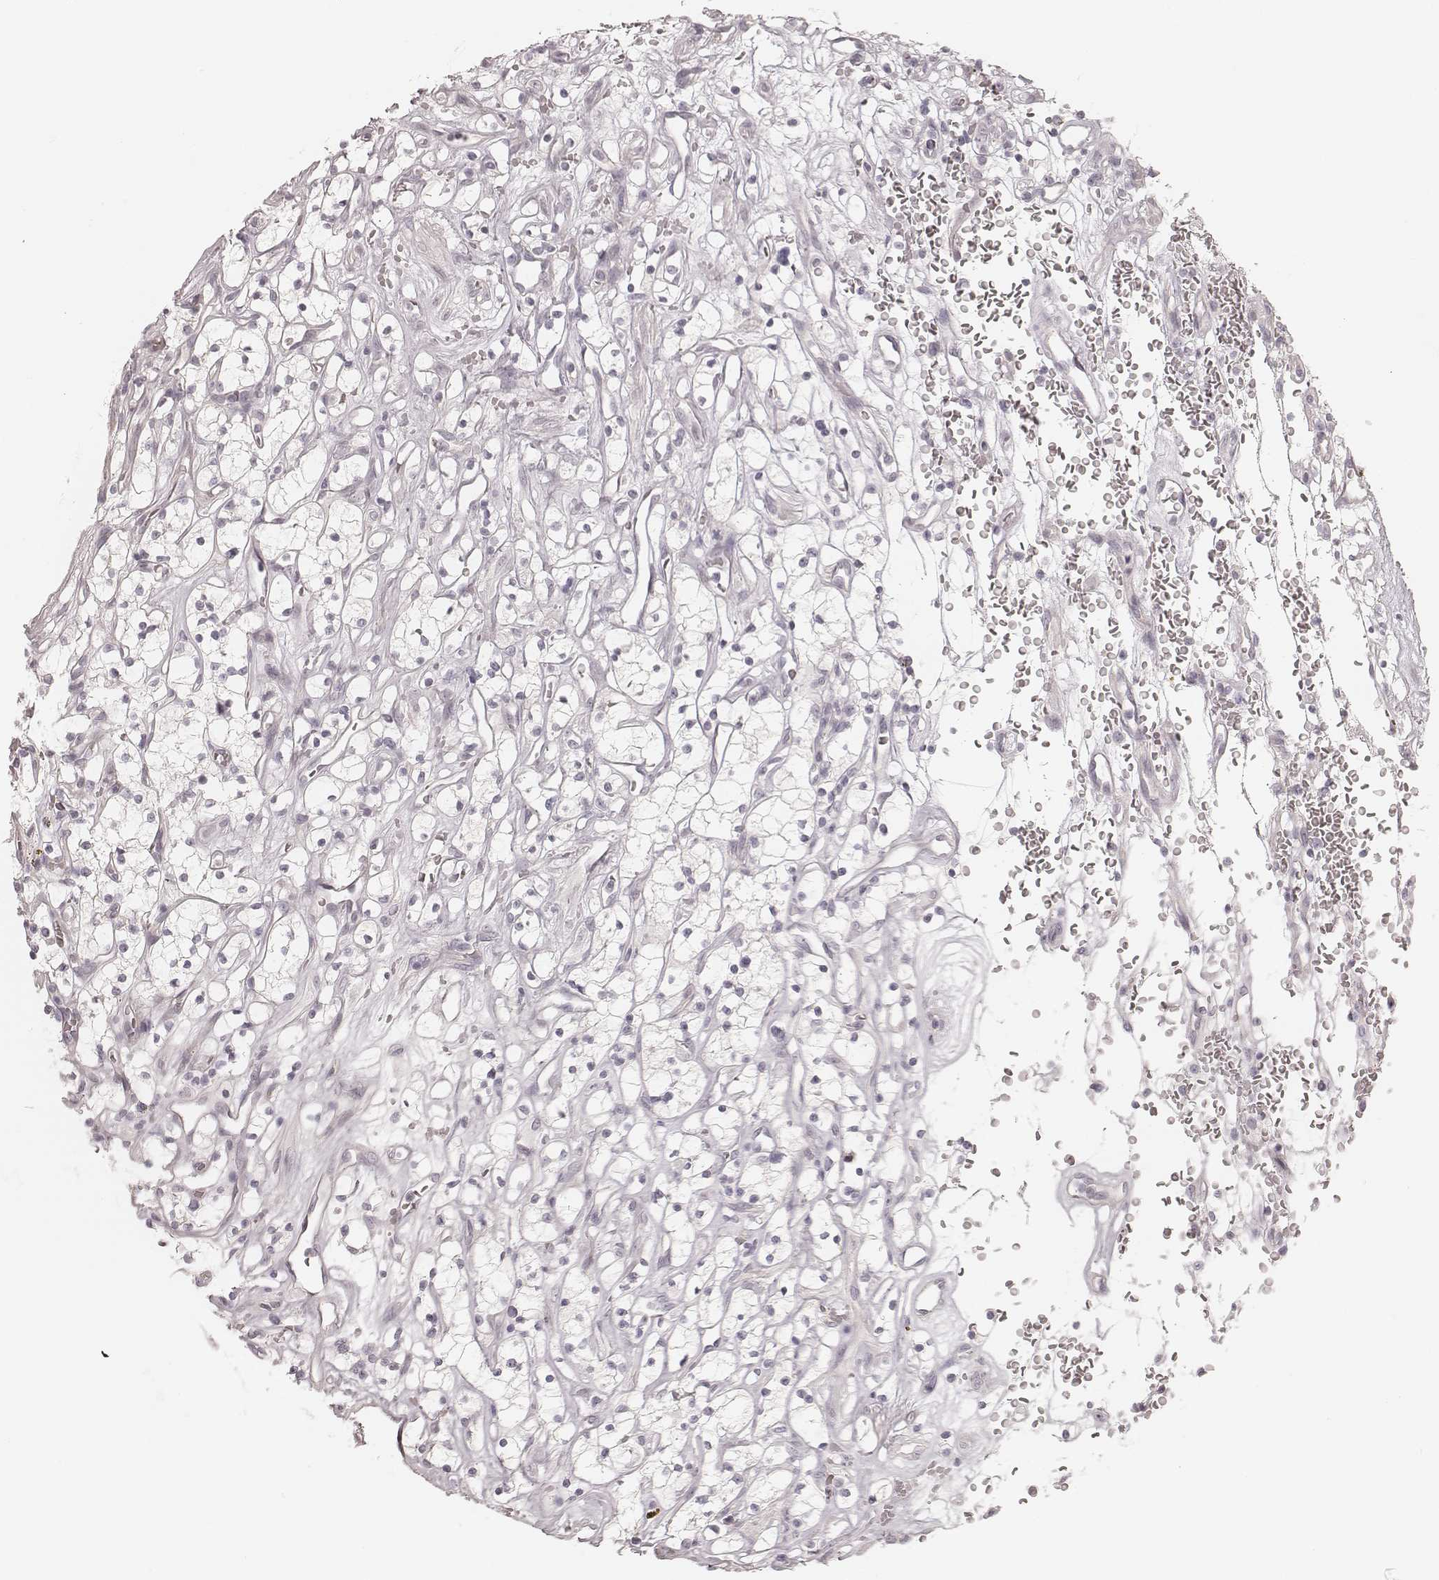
{"staining": {"intensity": "negative", "quantity": "none", "location": "none"}, "tissue": "renal cancer", "cell_type": "Tumor cells", "image_type": "cancer", "snomed": [{"axis": "morphology", "description": "Adenocarcinoma, NOS"}, {"axis": "topography", "description": "Kidney"}], "caption": "Immunohistochemistry of renal adenocarcinoma reveals no expression in tumor cells.", "gene": "SPATA24", "patient": {"sex": "female", "age": 64}}